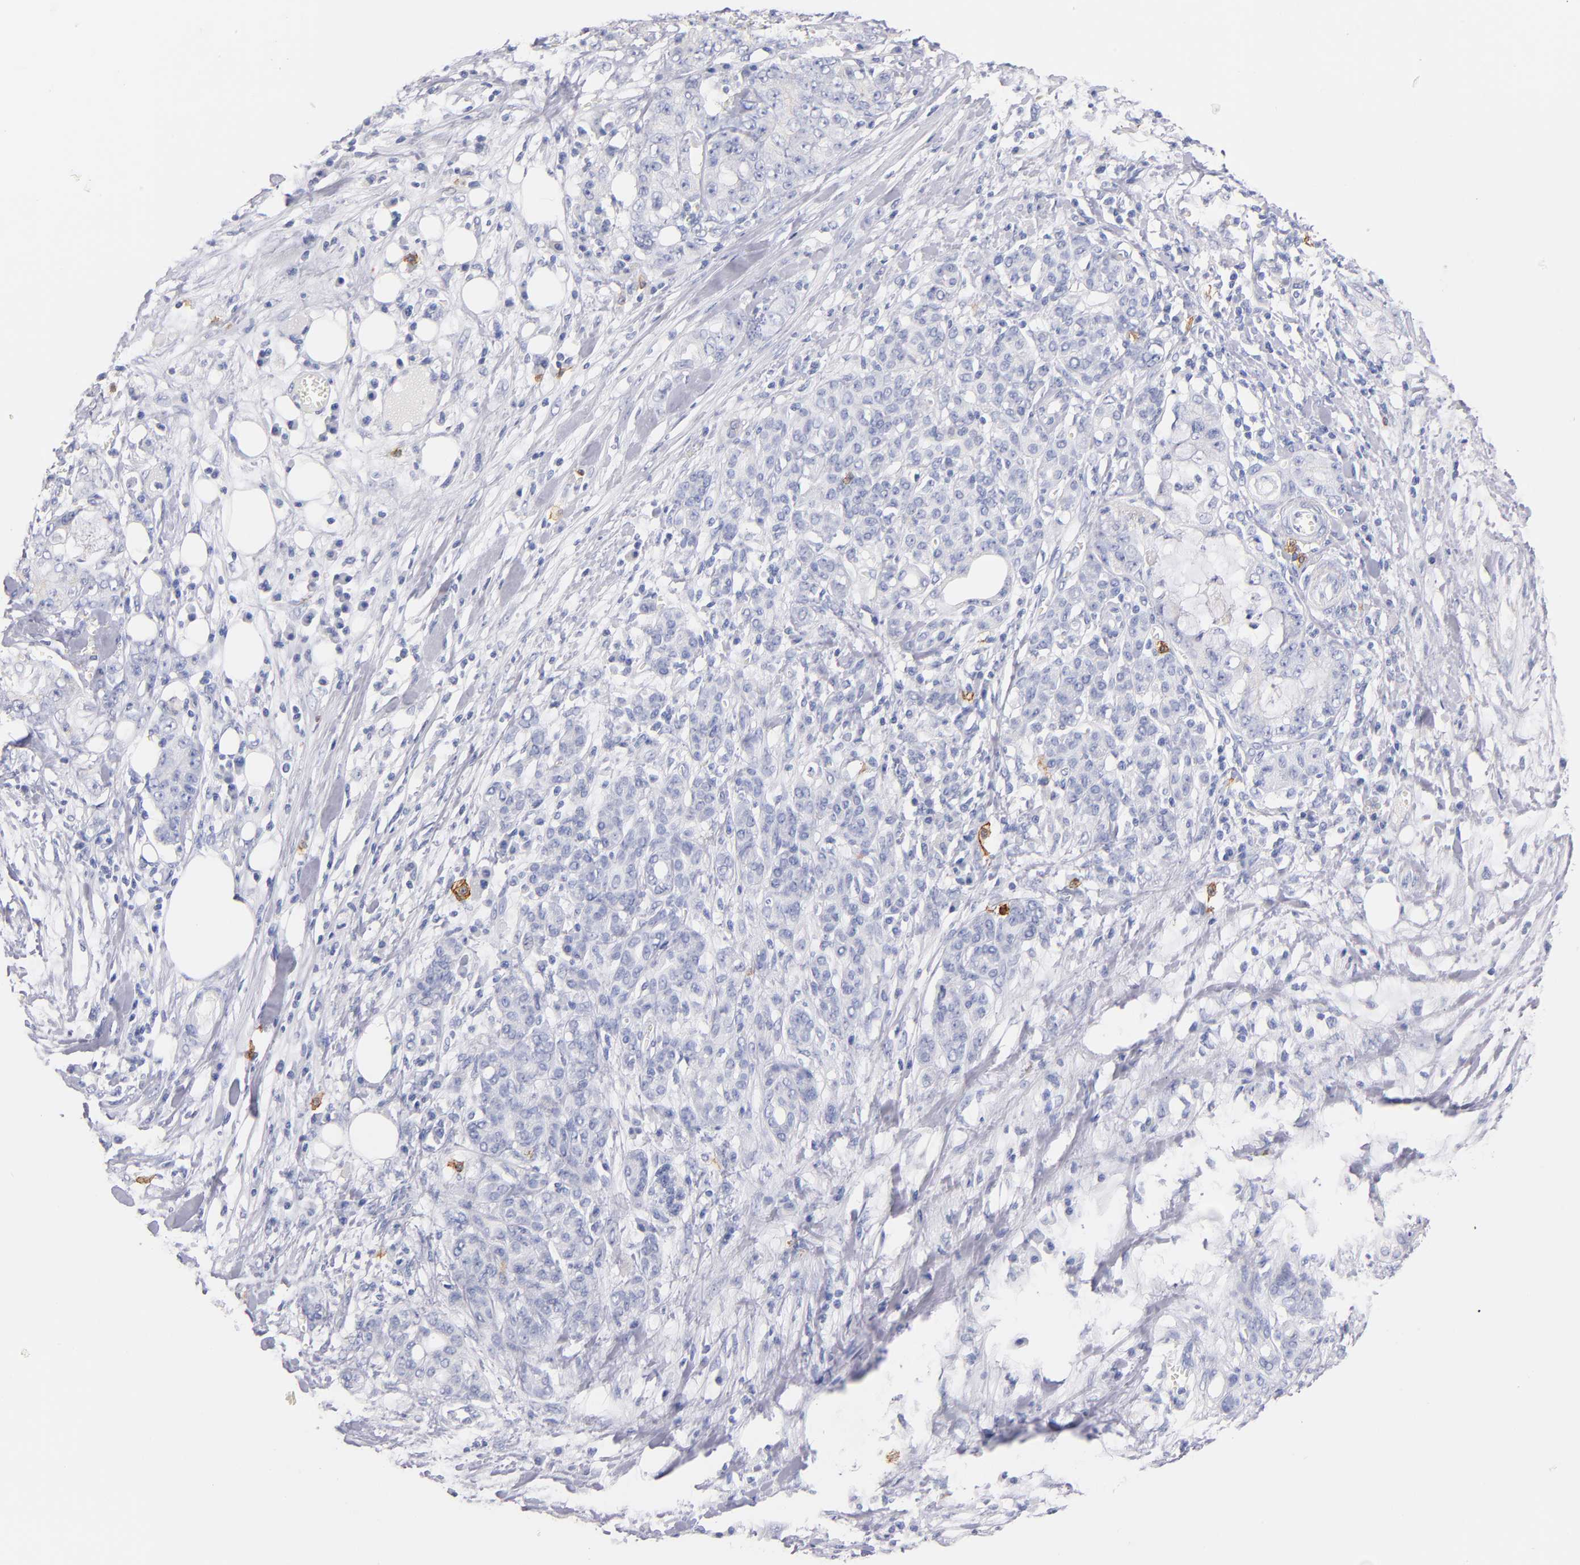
{"staining": {"intensity": "negative", "quantity": "none", "location": "none"}, "tissue": "pancreatic cancer", "cell_type": "Tumor cells", "image_type": "cancer", "snomed": [{"axis": "morphology", "description": "Adenocarcinoma, NOS"}, {"axis": "topography", "description": "Pancreas"}], "caption": "DAB (3,3'-diaminobenzidine) immunohistochemical staining of pancreatic adenocarcinoma exhibits no significant expression in tumor cells. The staining was performed using DAB (3,3'-diaminobenzidine) to visualize the protein expression in brown, while the nuclei were stained in blue with hematoxylin (Magnification: 20x).", "gene": "KIT", "patient": {"sex": "female", "age": 73}}